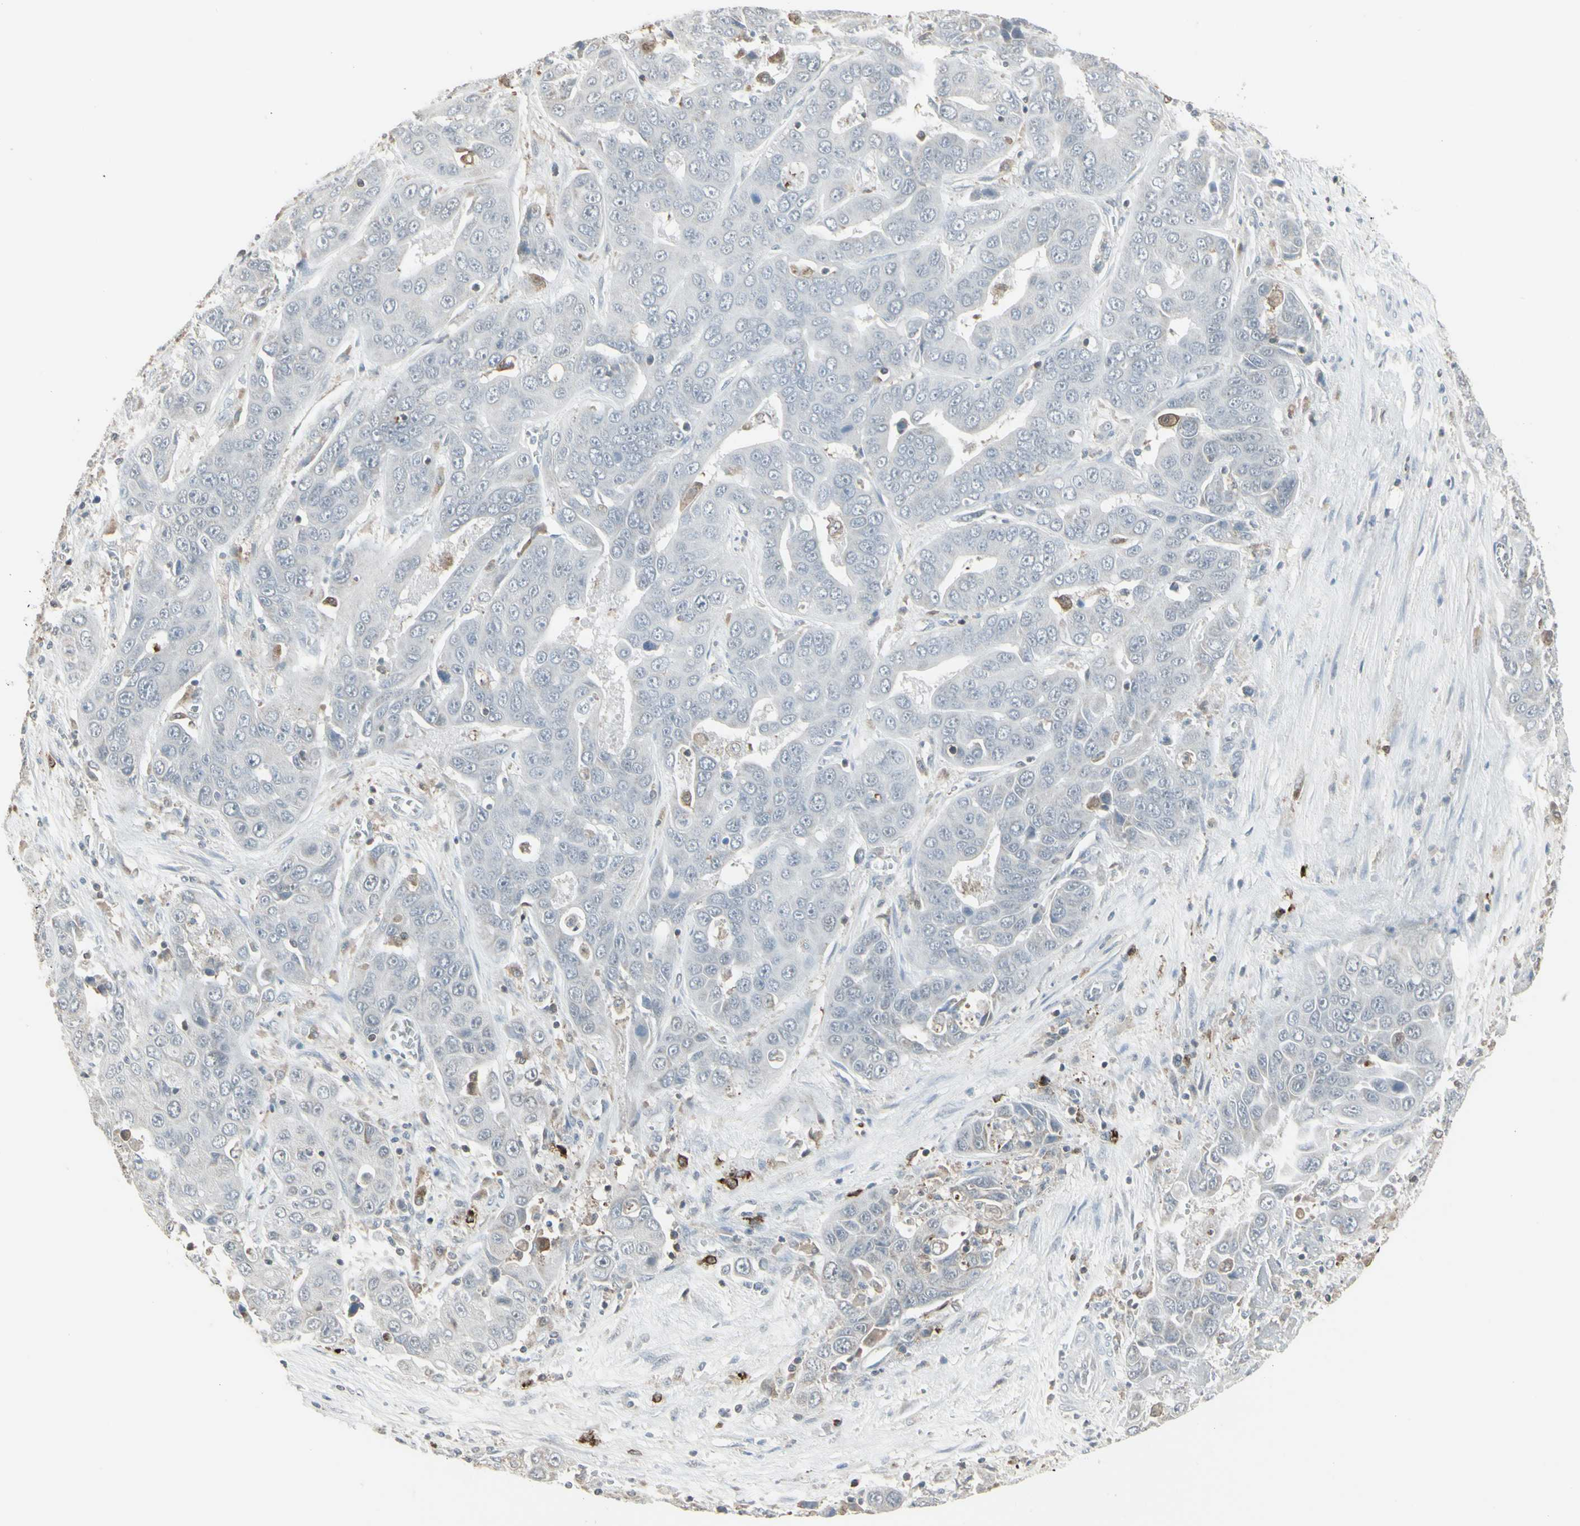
{"staining": {"intensity": "negative", "quantity": "none", "location": "none"}, "tissue": "liver cancer", "cell_type": "Tumor cells", "image_type": "cancer", "snomed": [{"axis": "morphology", "description": "Cholangiocarcinoma"}, {"axis": "topography", "description": "Liver"}], "caption": "DAB immunohistochemical staining of human liver cancer reveals no significant expression in tumor cells.", "gene": "SAMSN1", "patient": {"sex": "female", "age": 52}}